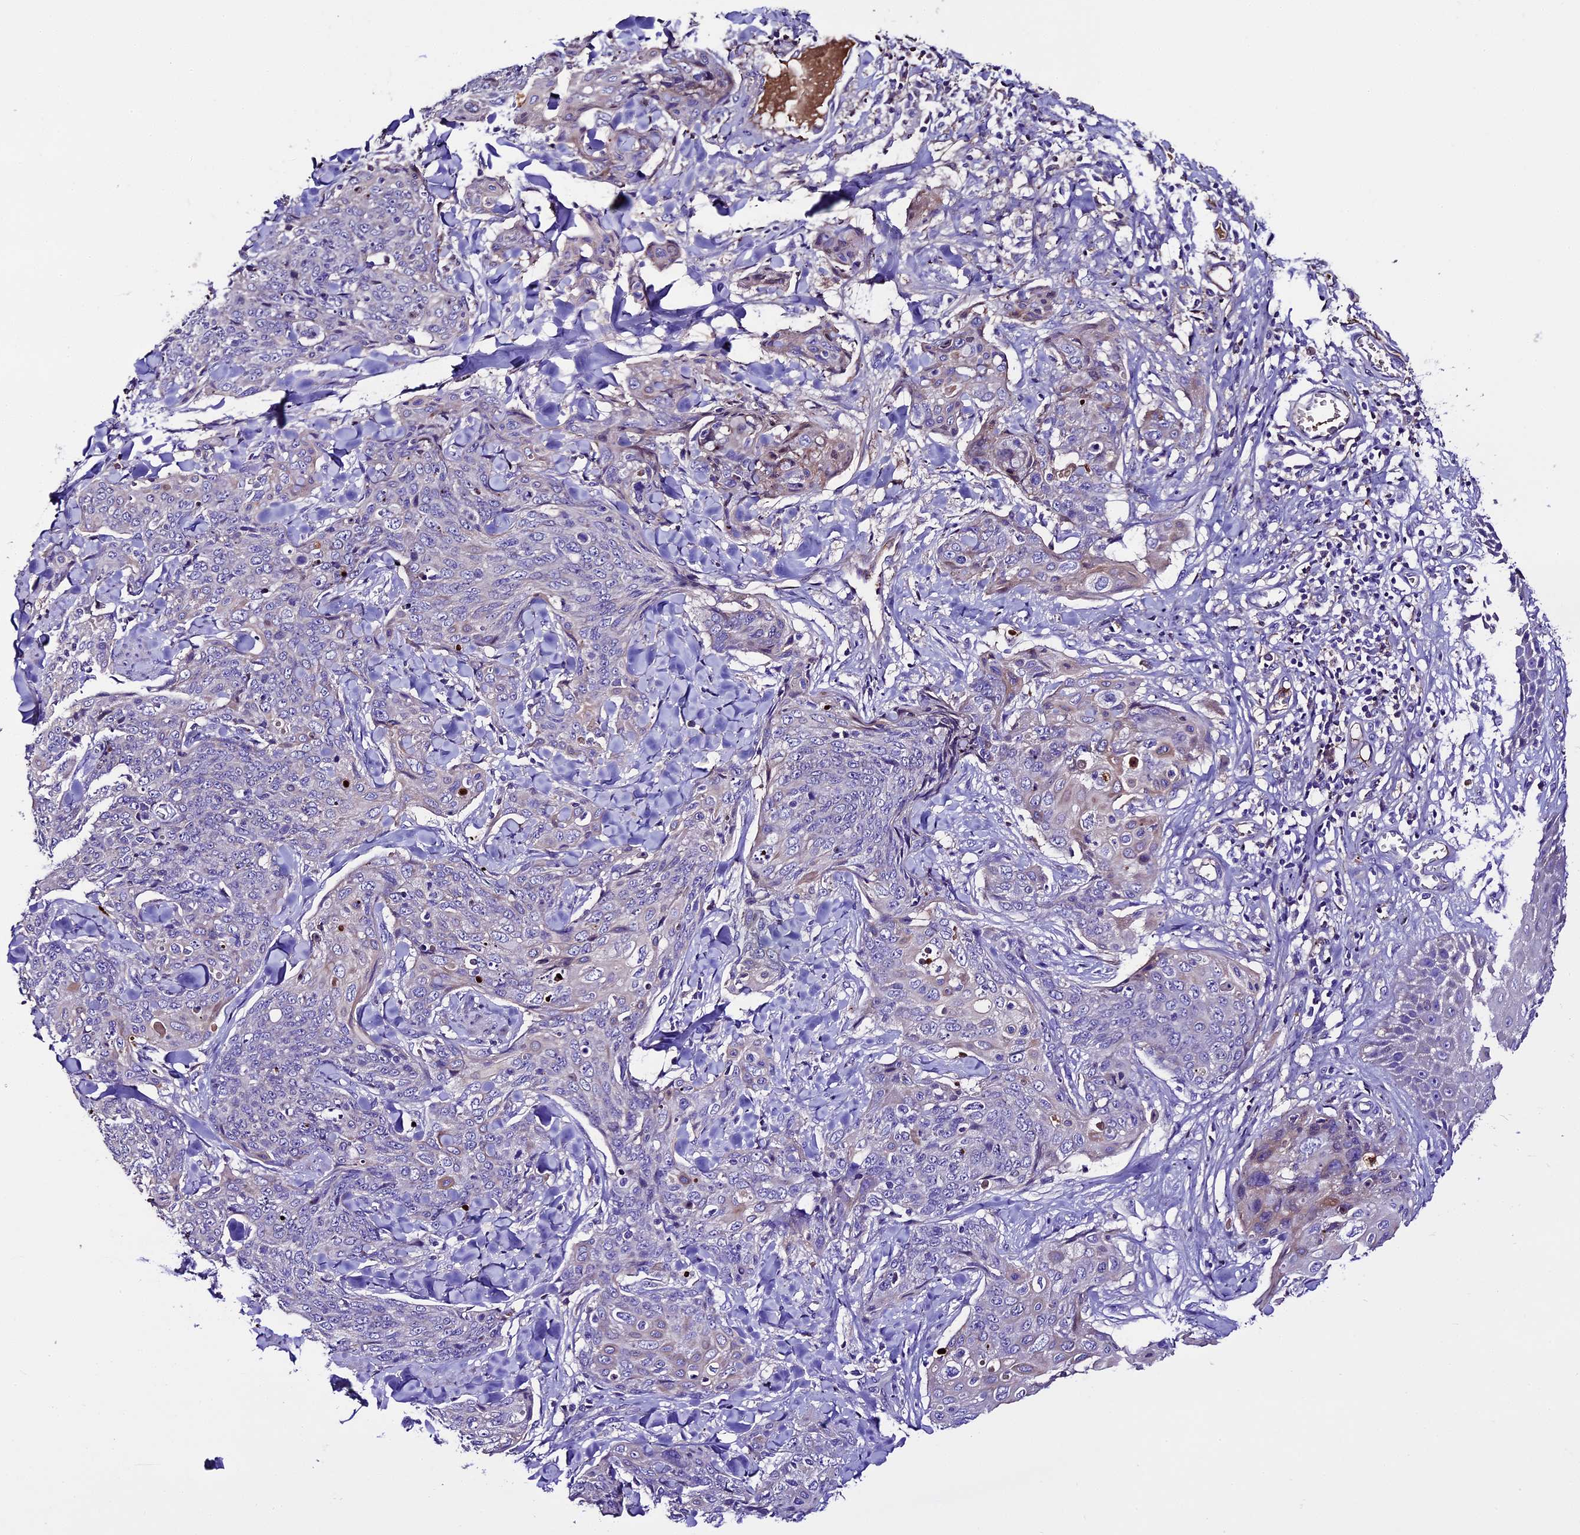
{"staining": {"intensity": "negative", "quantity": "none", "location": "none"}, "tissue": "skin cancer", "cell_type": "Tumor cells", "image_type": "cancer", "snomed": [{"axis": "morphology", "description": "Squamous cell carcinoma, NOS"}, {"axis": "topography", "description": "Skin"}, {"axis": "topography", "description": "Vulva"}], "caption": "IHC of human squamous cell carcinoma (skin) demonstrates no expression in tumor cells.", "gene": "TCP11L2", "patient": {"sex": "female", "age": 85}}